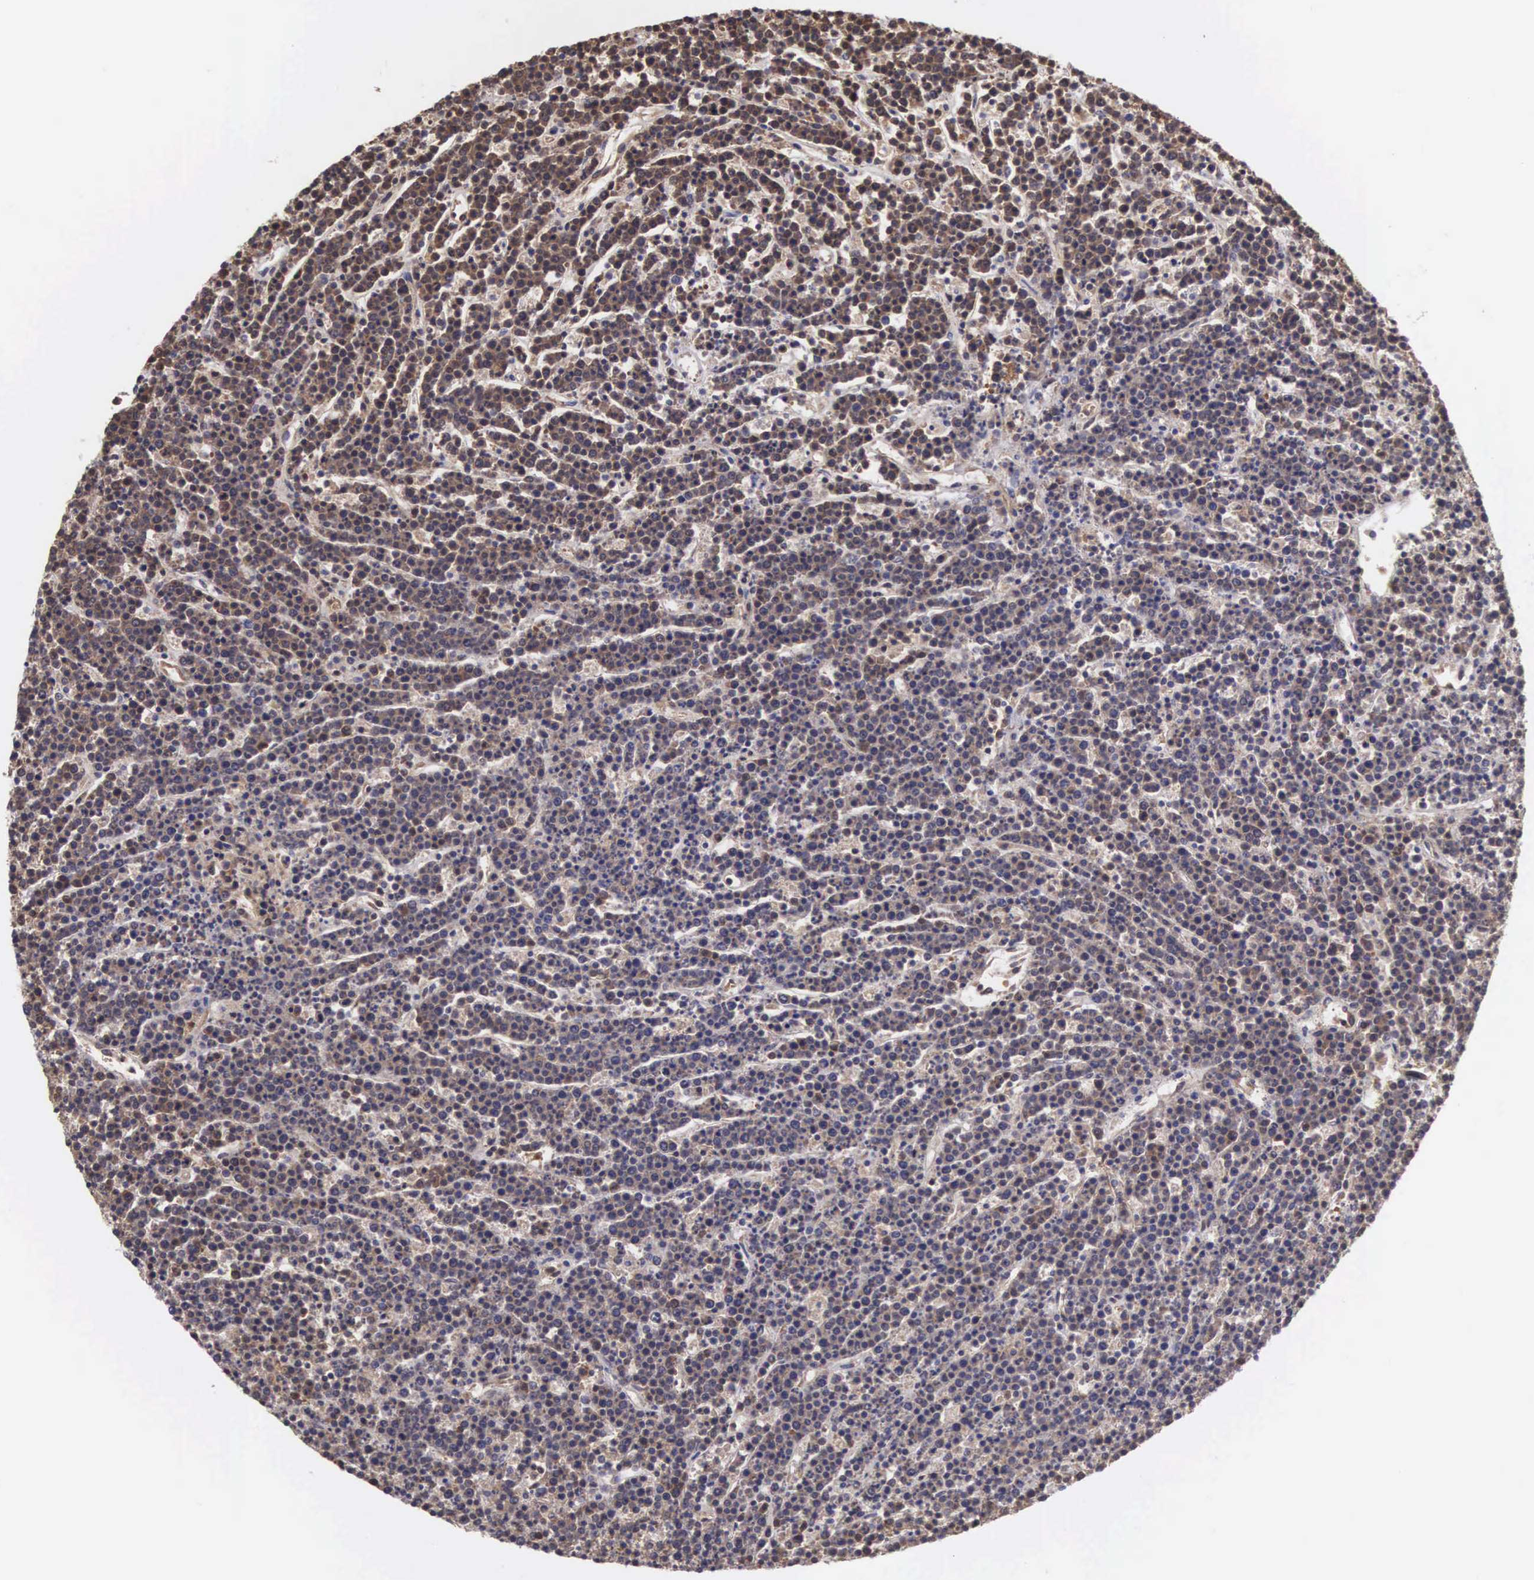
{"staining": {"intensity": "weak", "quantity": ">75%", "location": "cytoplasmic/membranous"}, "tissue": "lymphoma", "cell_type": "Tumor cells", "image_type": "cancer", "snomed": [{"axis": "morphology", "description": "Malignant lymphoma, non-Hodgkin's type, High grade"}, {"axis": "topography", "description": "Ovary"}], "caption": "The immunohistochemical stain highlights weak cytoplasmic/membranous expression in tumor cells of lymphoma tissue.", "gene": "DHRS1", "patient": {"sex": "female", "age": 56}}